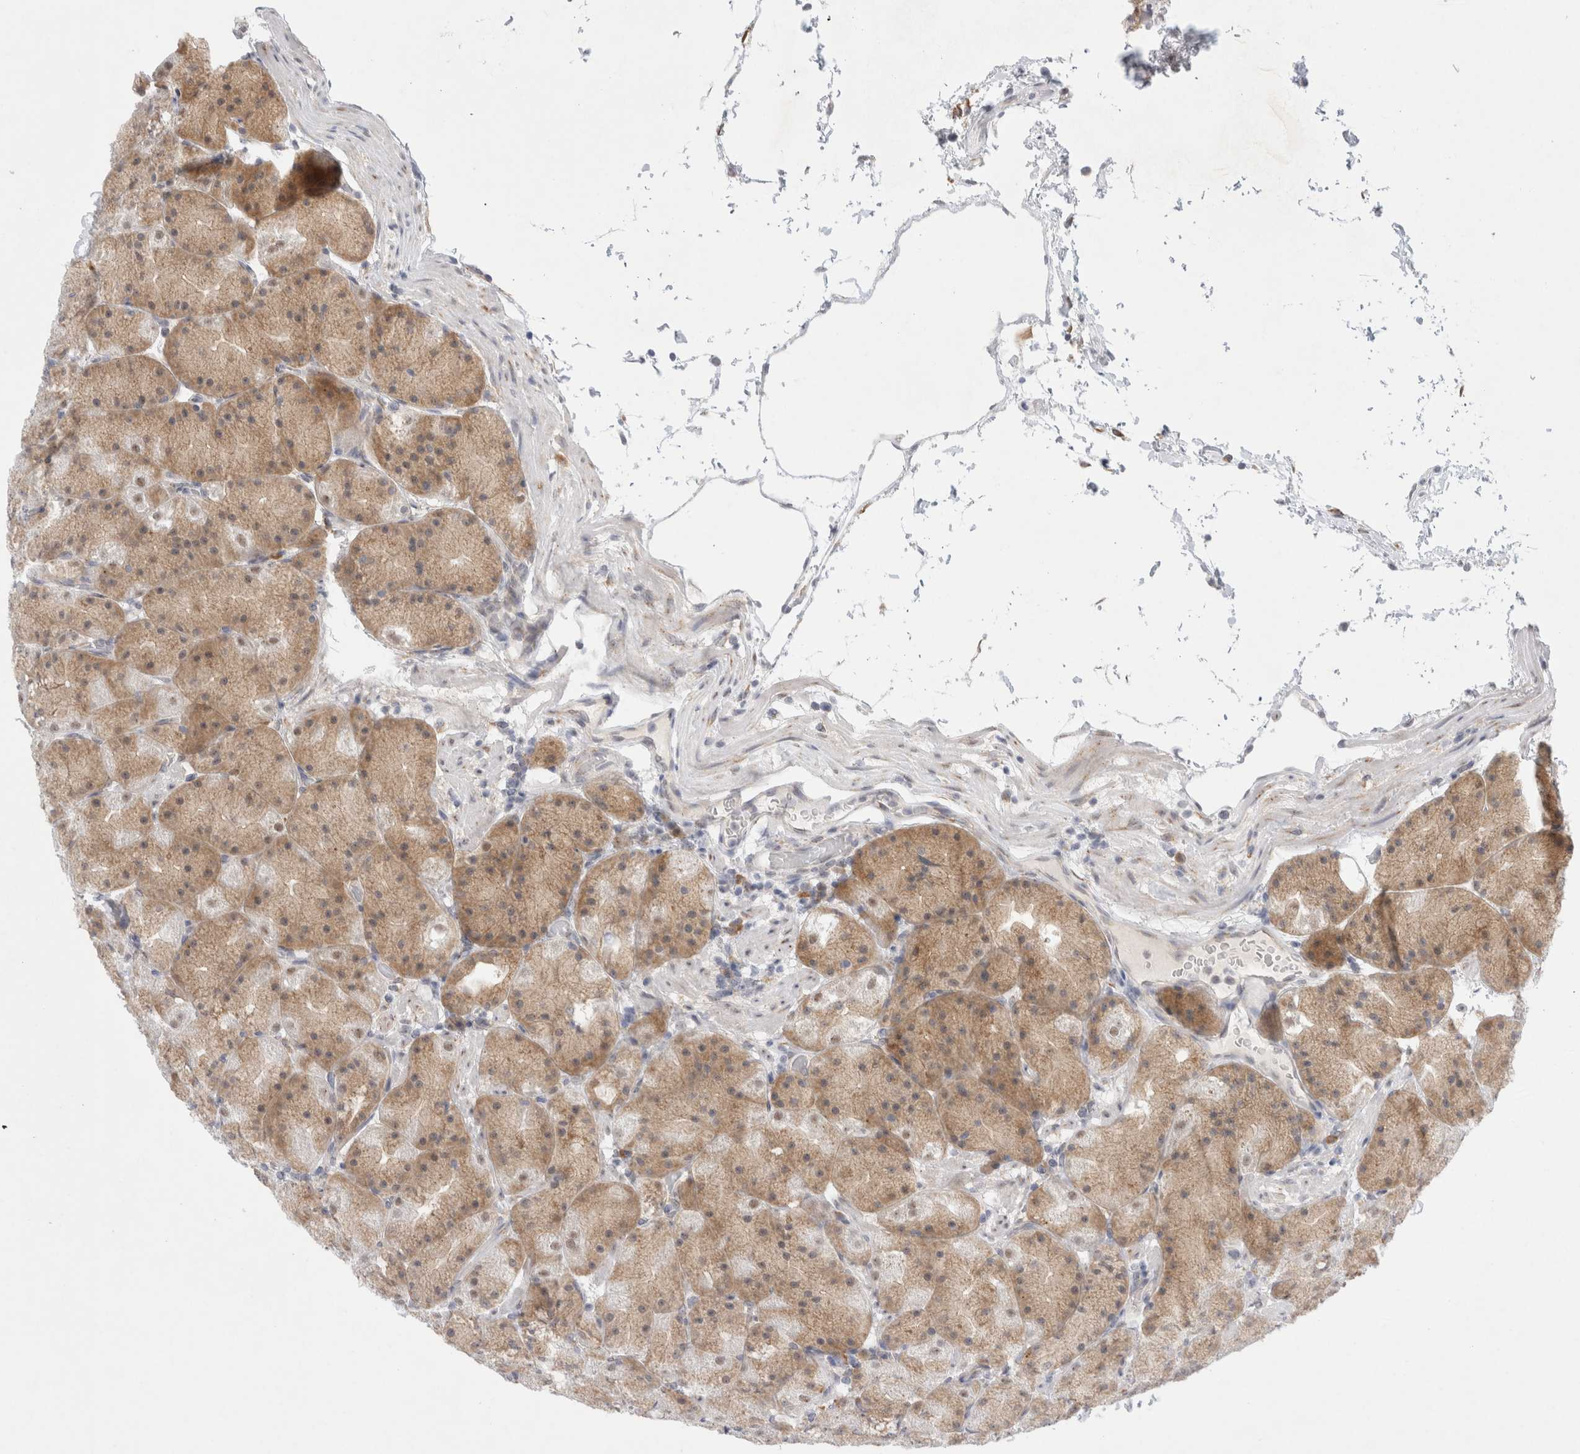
{"staining": {"intensity": "moderate", "quantity": ">75%", "location": "cytoplasmic/membranous"}, "tissue": "stomach", "cell_type": "Glandular cells", "image_type": "normal", "snomed": [{"axis": "morphology", "description": "Normal tissue, NOS"}, {"axis": "topography", "description": "Stomach, upper"}, {"axis": "topography", "description": "Stomach"}], "caption": "About >75% of glandular cells in unremarkable human stomach reveal moderate cytoplasmic/membranous protein staining as visualized by brown immunohistochemical staining.", "gene": "TRMT1L", "patient": {"sex": "male", "age": 48}}